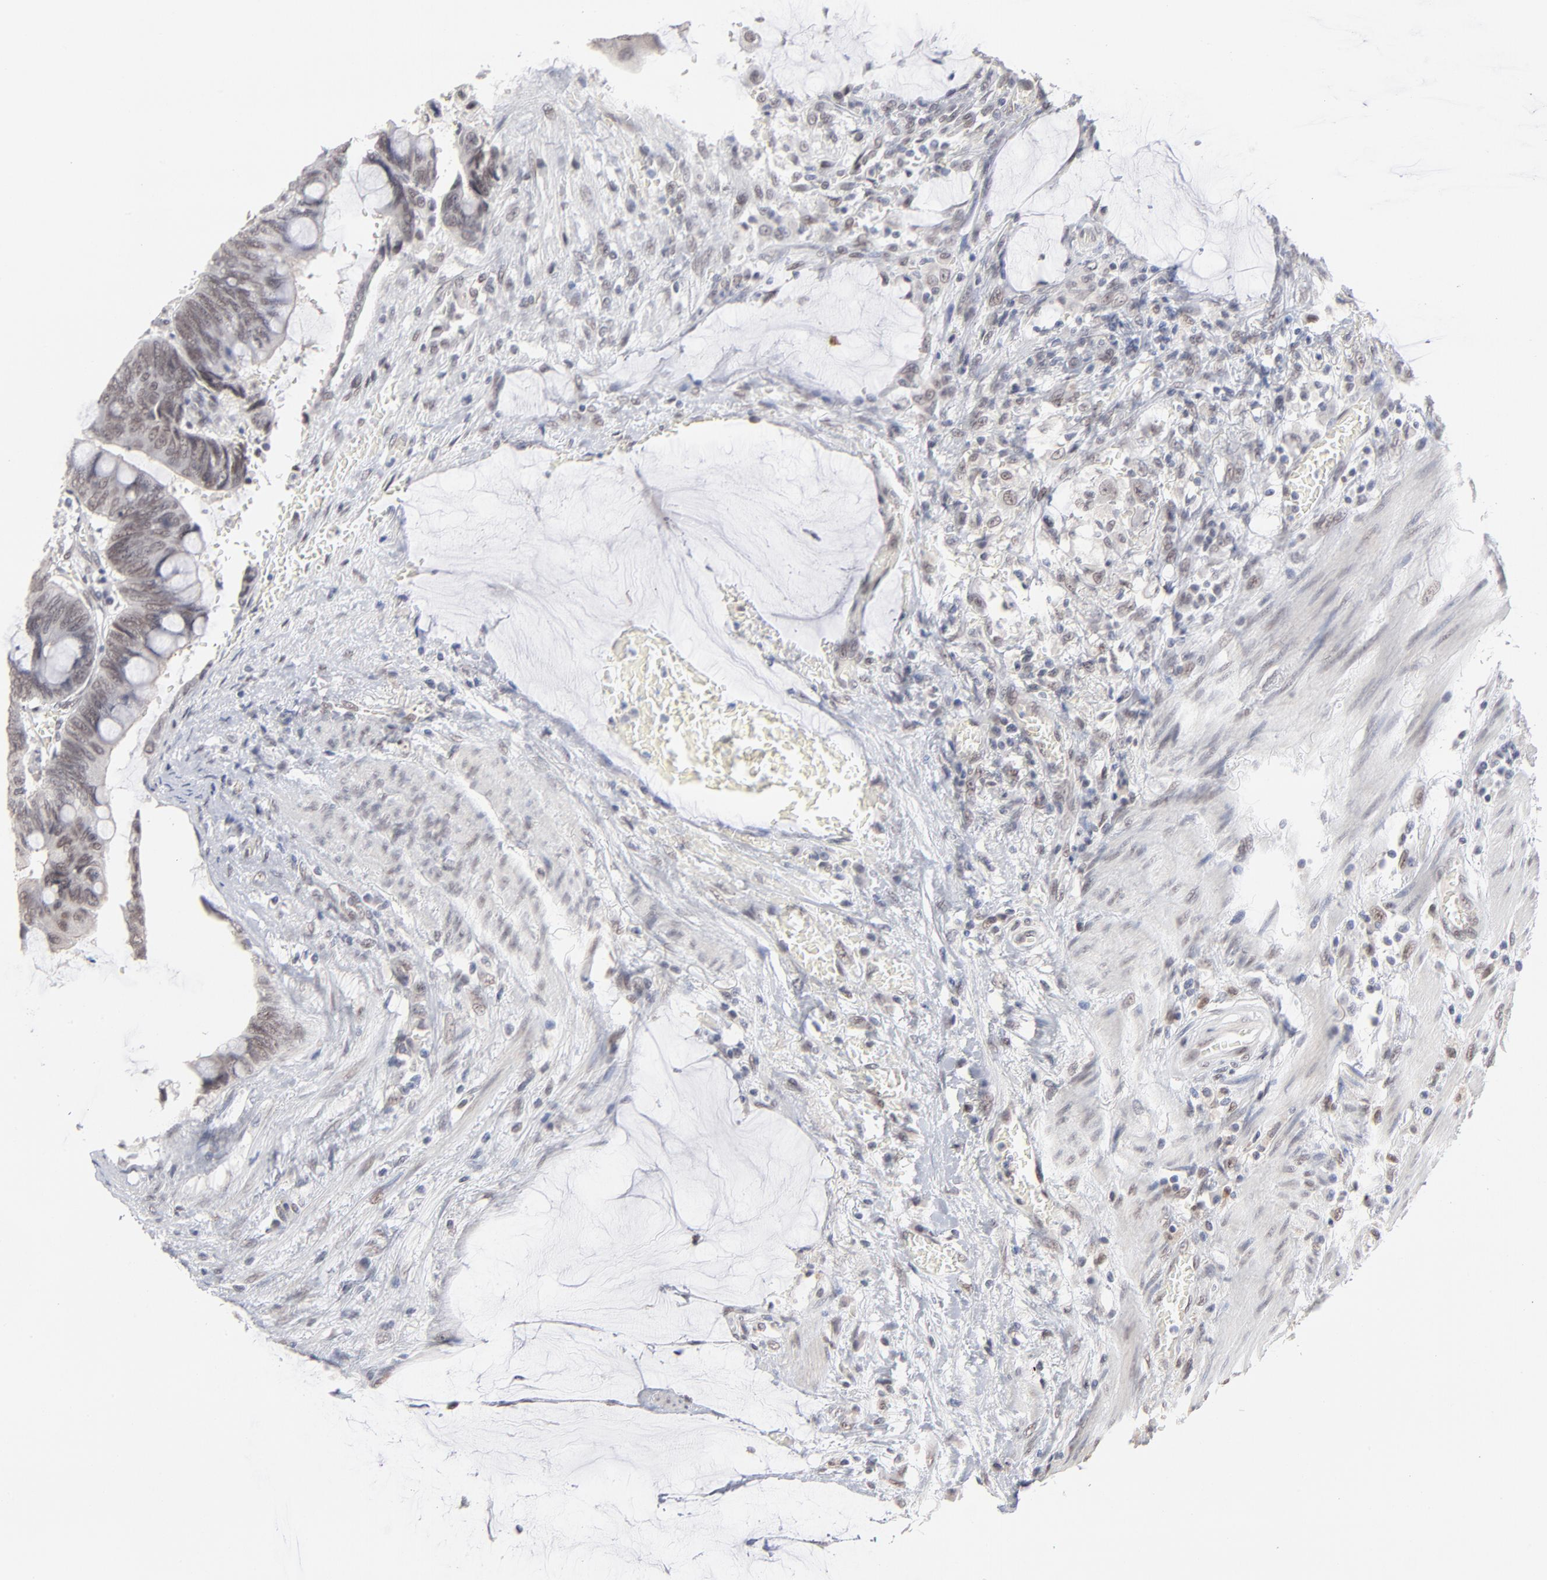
{"staining": {"intensity": "weak", "quantity": ">75%", "location": "nuclear"}, "tissue": "colorectal cancer", "cell_type": "Tumor cells", "image_type": "cancer", "snomed": [{"axis": "morphology", "description": "Normal tissue, NOS"}, {"axis": "morphology", "description": "Adenocarcinoma, NOS"}, {"axis": "topography", "description": "Rectum"}], "caption": "IHC histopathology image of human adenocarcinoma (colorectal) stained for a protein (brown), which exhibits low levels of weak nuclear expression in about >75% of tumor cells.", "gene": "MBIP", "patient": {"sex": "male", "age": 92}}